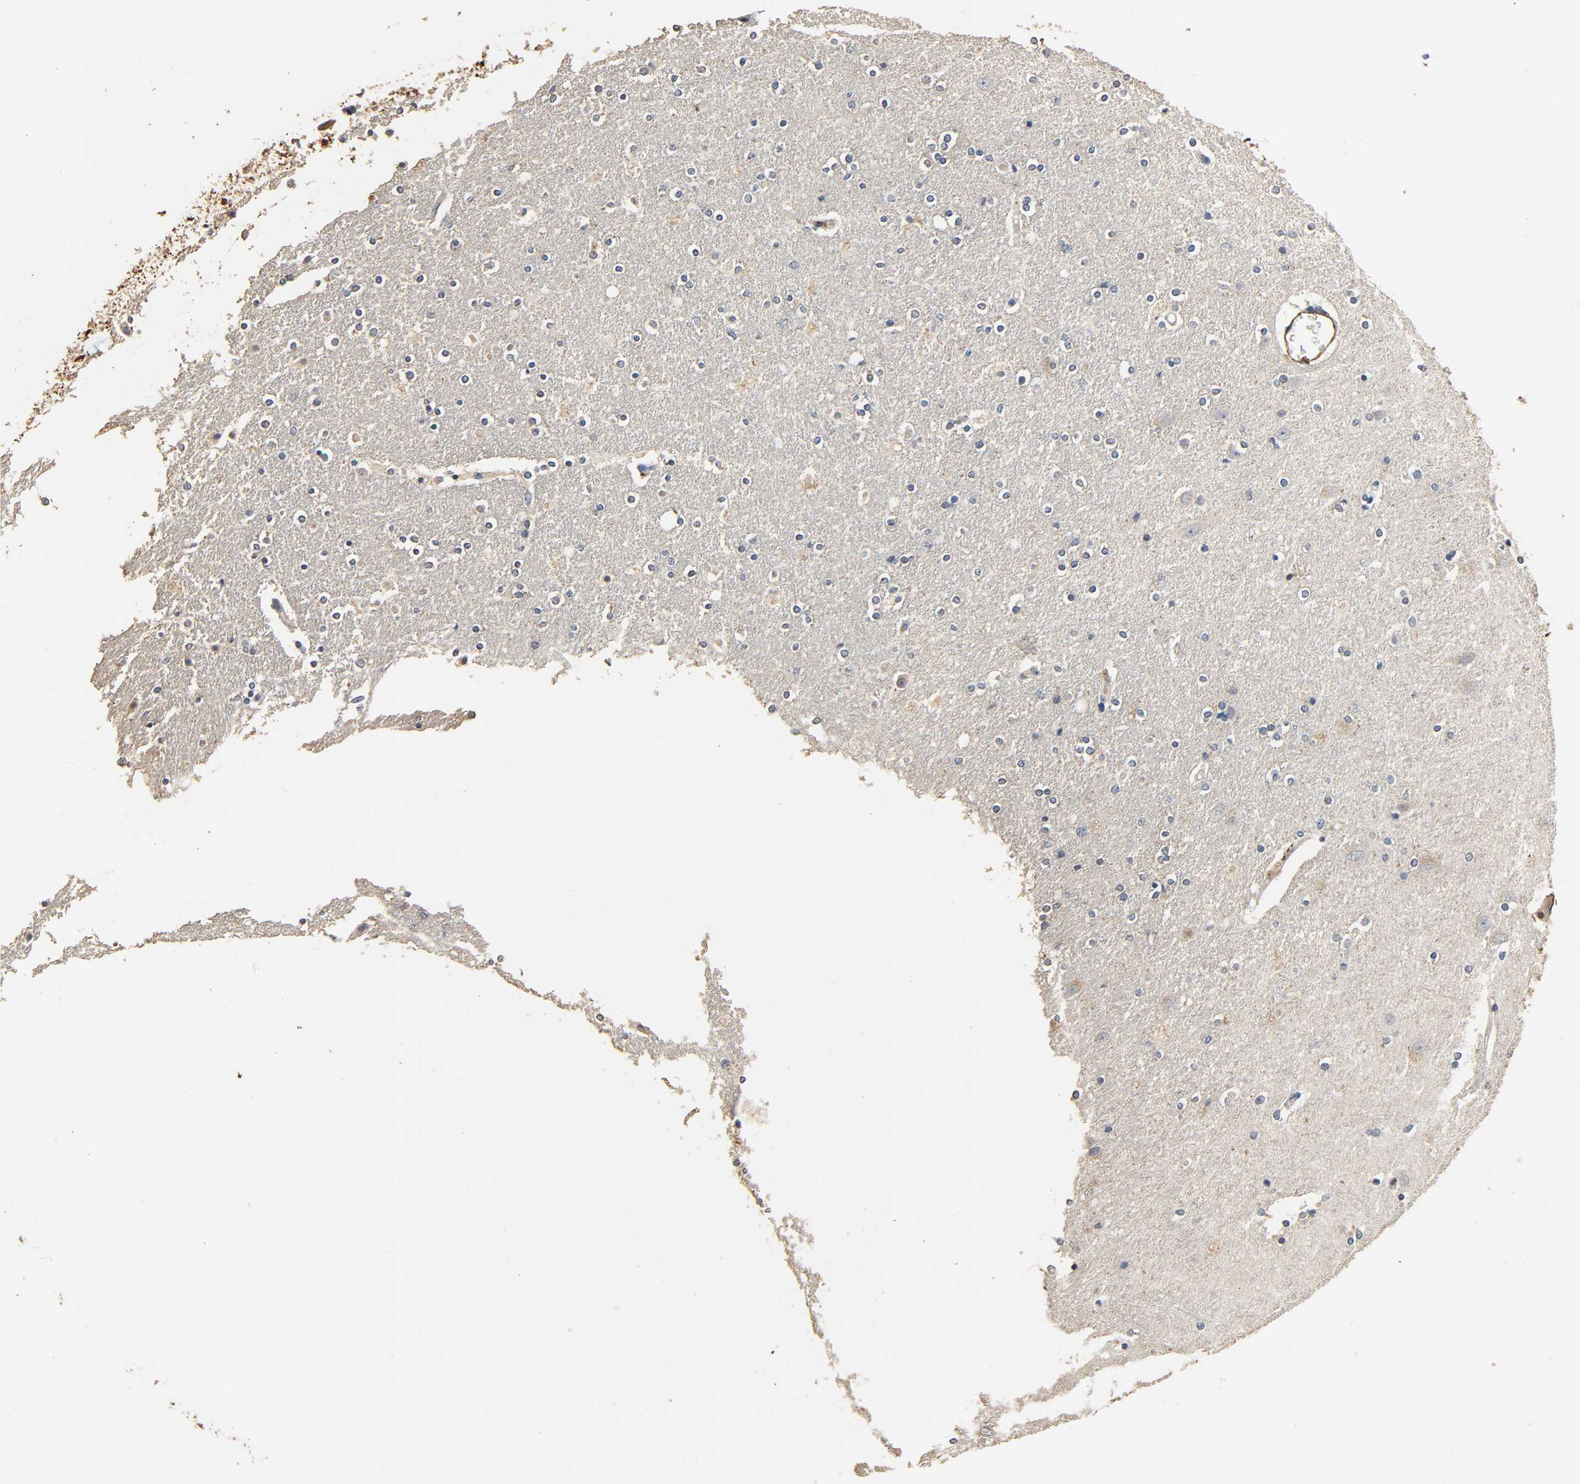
{"staining": {"intensity": "weak", "quantity": "<25%", "location": "cytoplasmic/membranous"}, "tissue": "caudate", "cell_type": "Glial cells", "image_type": "normal", "snomed": [{"axis": "morphology", "description": "Normal tissue, NOS"}, {"axis": "topography", "description": "Lateral ventricle wall"}], "caption": "Immunohistochemistry histopathology image of normal caudate stained for a protein (brown), which reveals no staining in glial cells.", "gene": "GSTA1", "patient": {"sex": "female", "age": 54}}